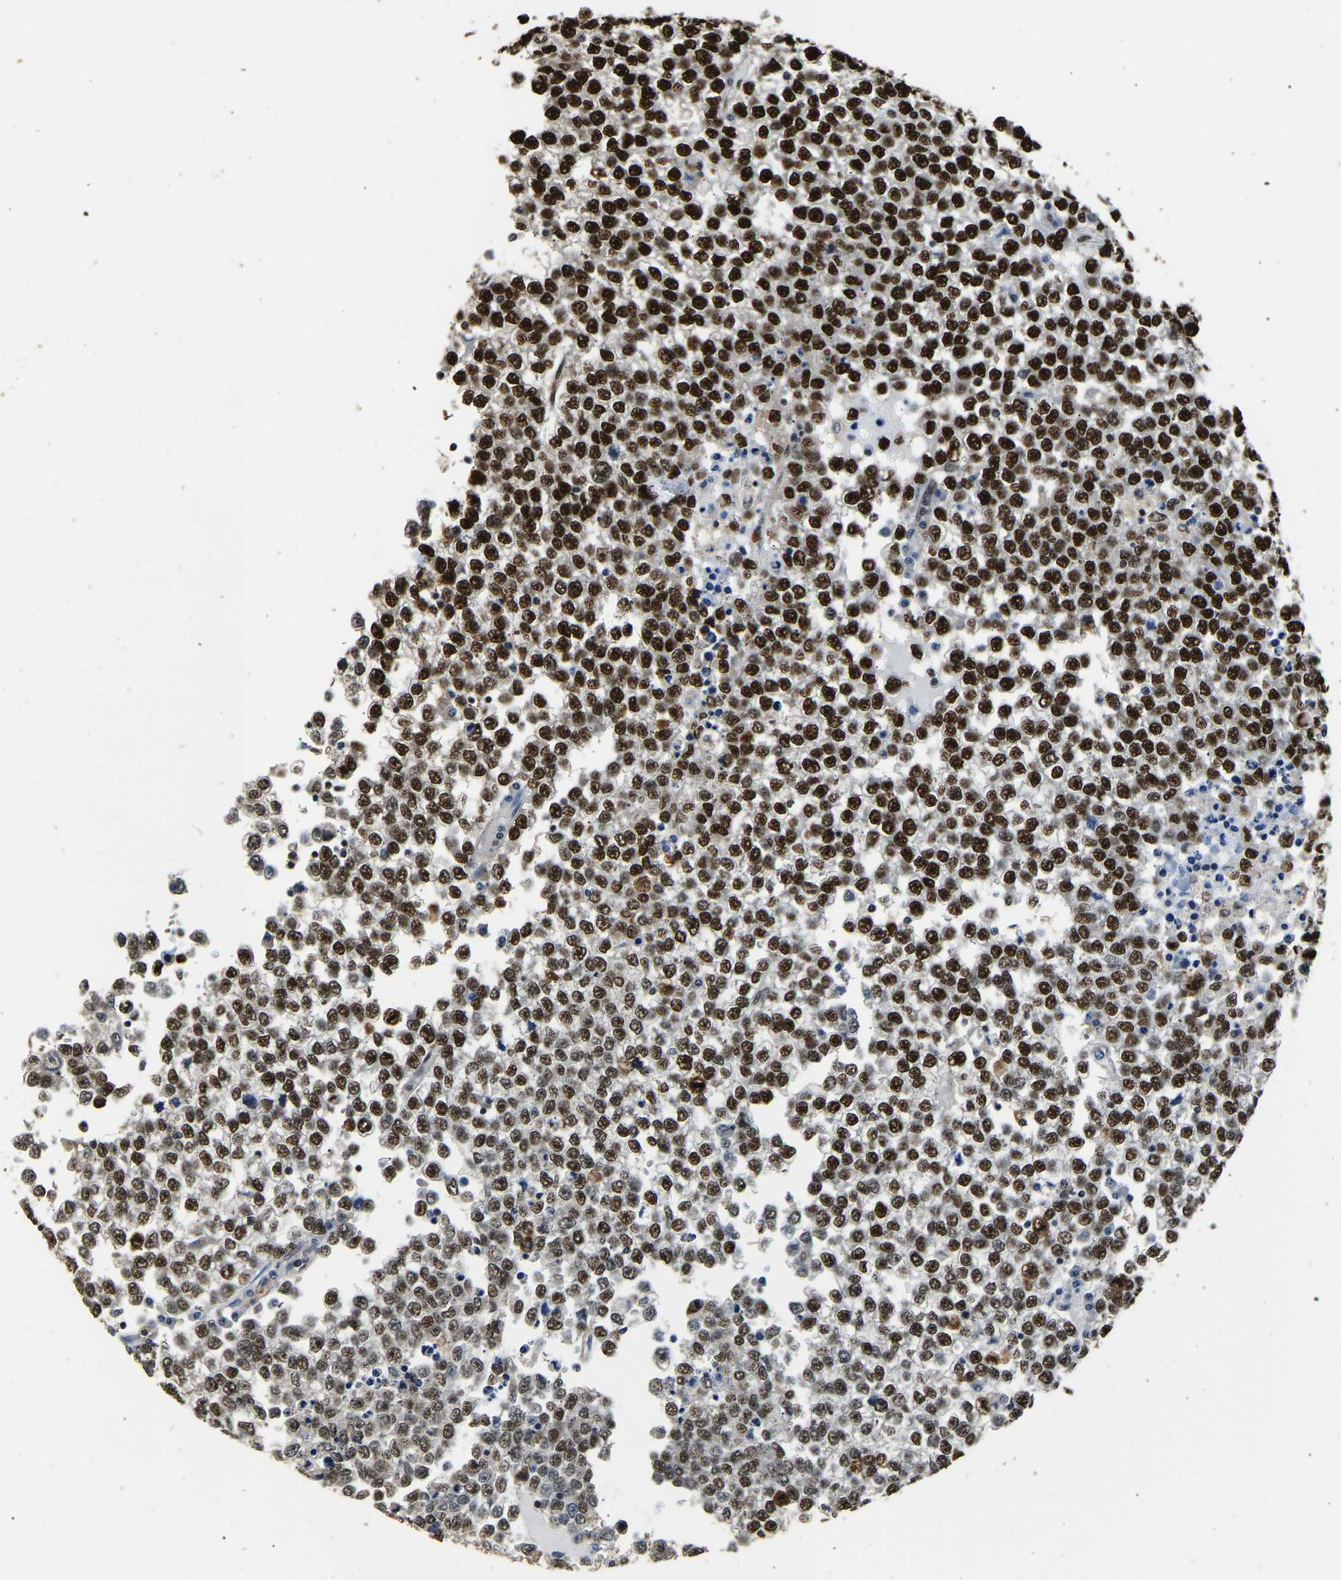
{"staining": {"intensity": "strong", "quantity": ">75%", "location": "nuclear"}, "tissue": "testis cancer", "cell_type": "Tumor cells", "image_type": "cancer", "snomed": [{"axis": "morphology", "description": "Seminoma, NOS"}, {"axis": "topography", "description": "Testis"}], "caption": "A brown stain labels strong nuclear staining of a protein in human seminoma (testis) tumor cells.", "gene": "SAFB", "patient": {"sex": "male", "age": 65}}